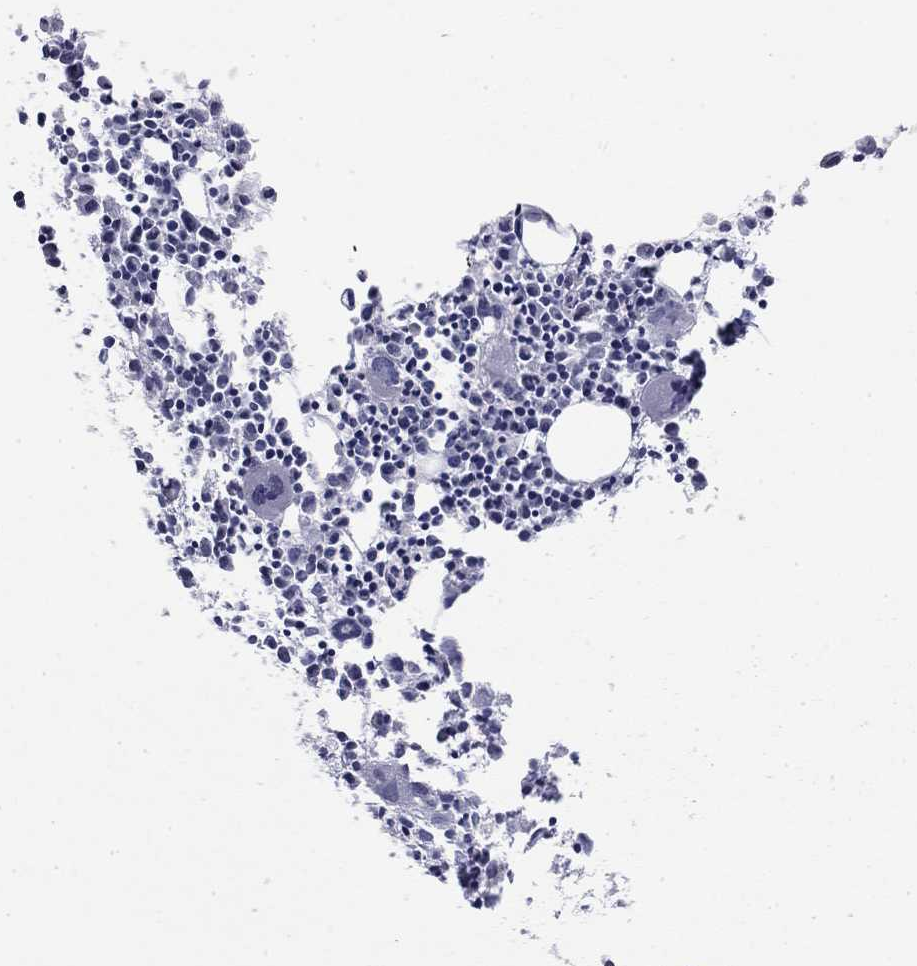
{"staining": {"intensity": "negative", "quantity": "none", "location": "none"}, "tissue": "bone marrow", "cell_type": "Hematopoietic cells", "image_type": "normal", "snomed": [{"axis": "morphology", "description": "Normal tissue, NOS"}, {"axis": "morphology", "description": "Inflammation, NOS"}, {"axis": "topography", "description": "Bone marrow"}], "caption": "Immunohistochemistry (IHC) of benign human bone marrow exhibits no expression in hematopoietic cells. Nuclei are stained in blue.", "gene": "TFAP2B", "patient": {"sex": "male", "age": 3}}